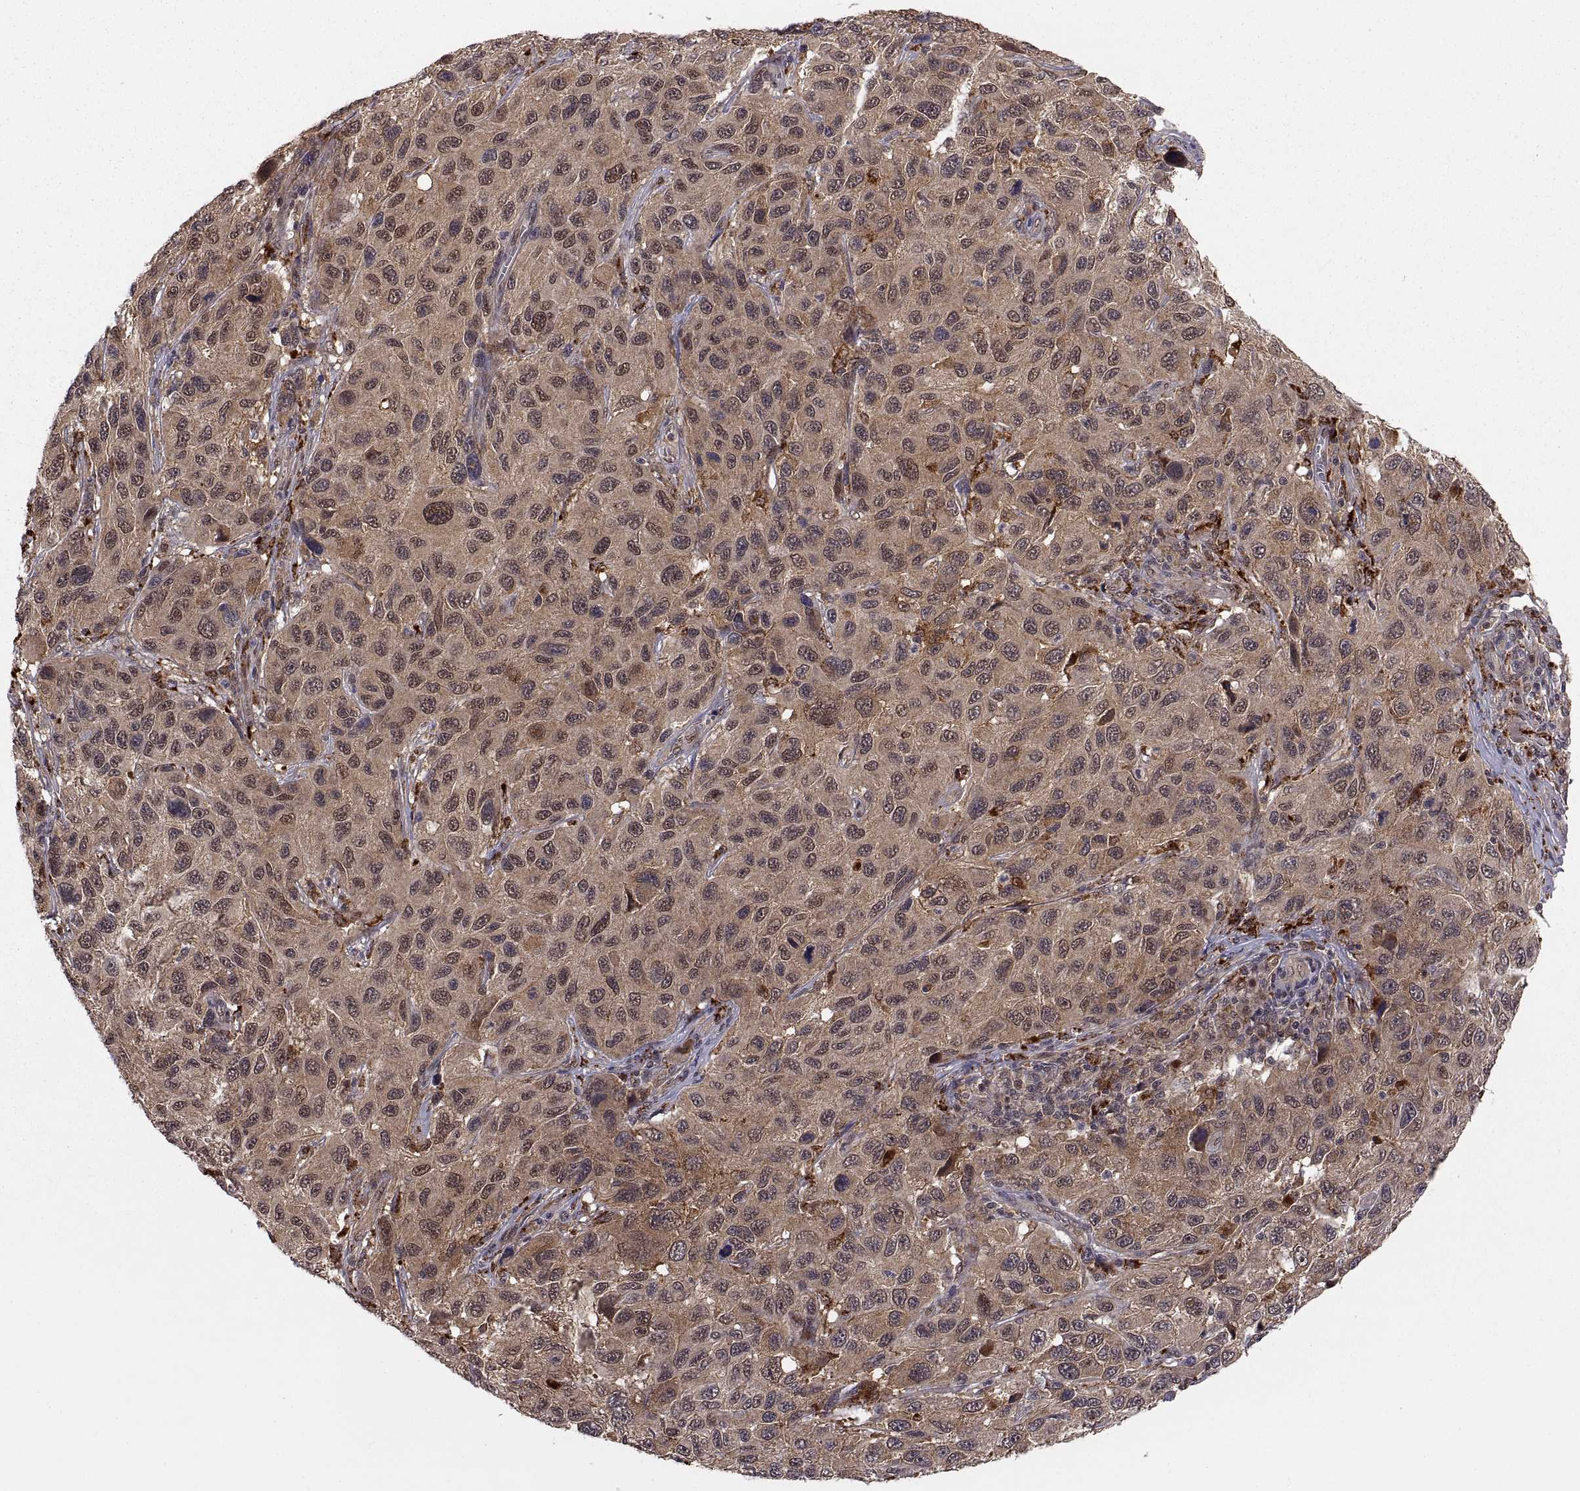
{"staining": {"intensity": "moderate", "quantity": ">75%", "location": "cytoplasmic/membranous"}, "tissue": "melanoma", "cell_type": "Tumor cells", "image_type": "cancer", "snomed": [{"axis": "morphology", "description": "Malignant melanoma, NOS"}, {"axis": "topography", "description": "Skin"}], "caption": "This image demonstrates malignant melanoma stained with immunohistochemistry (IHC) to label a protein in brown. The cytoplasmic/membranous of tumor cells show moderate positivity for the protein. Nuclei are counter-stained blue.", "gene": "PSMC2", "patient": {"sex": "male", "age": 53}}